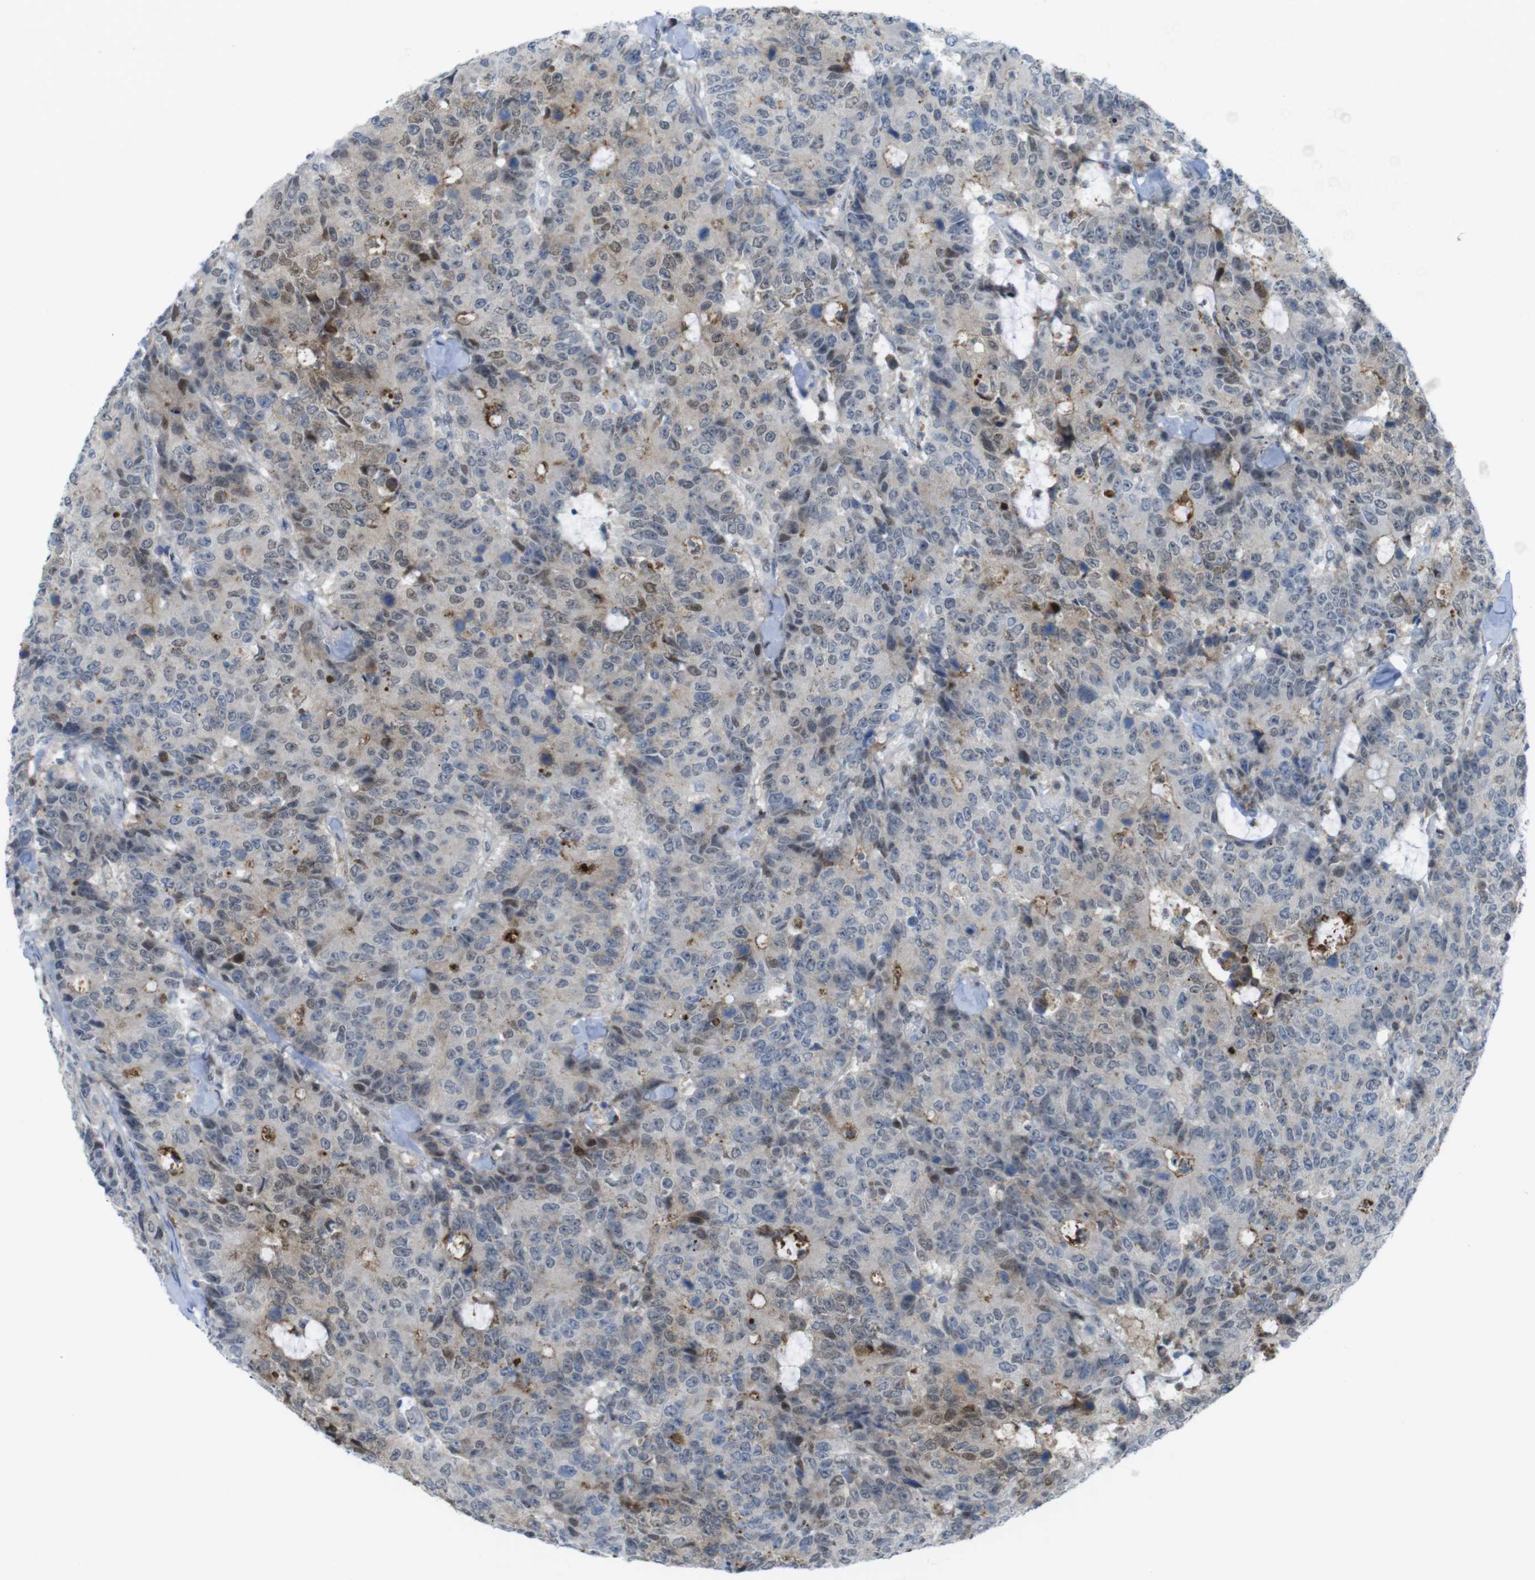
{"staining": {"intensity": "moderate", "quantity": "<25%", "location": "cytoplasmic/membranous,nuclear"}, "tissue": "colorectal cancer", "cell_type": "Tumor cells", "image_type": "cancer", "snomed": [{"axis": "morphology", "description": "Adenocarcinoma, NOS"}, {"axis": "topography", "description": "Colon"}], "caption": "Immunohistochemistry (IHC) histopathology image of colorectal cancer (adenocarcinoma) stained for a protein (brown), which reveals low levels of moderate cytoplasmic/membranous and nuclear expression in about <25% of tumor cells.", "gene": "UBB", "patient": {"sex": "female", "age": 86}}